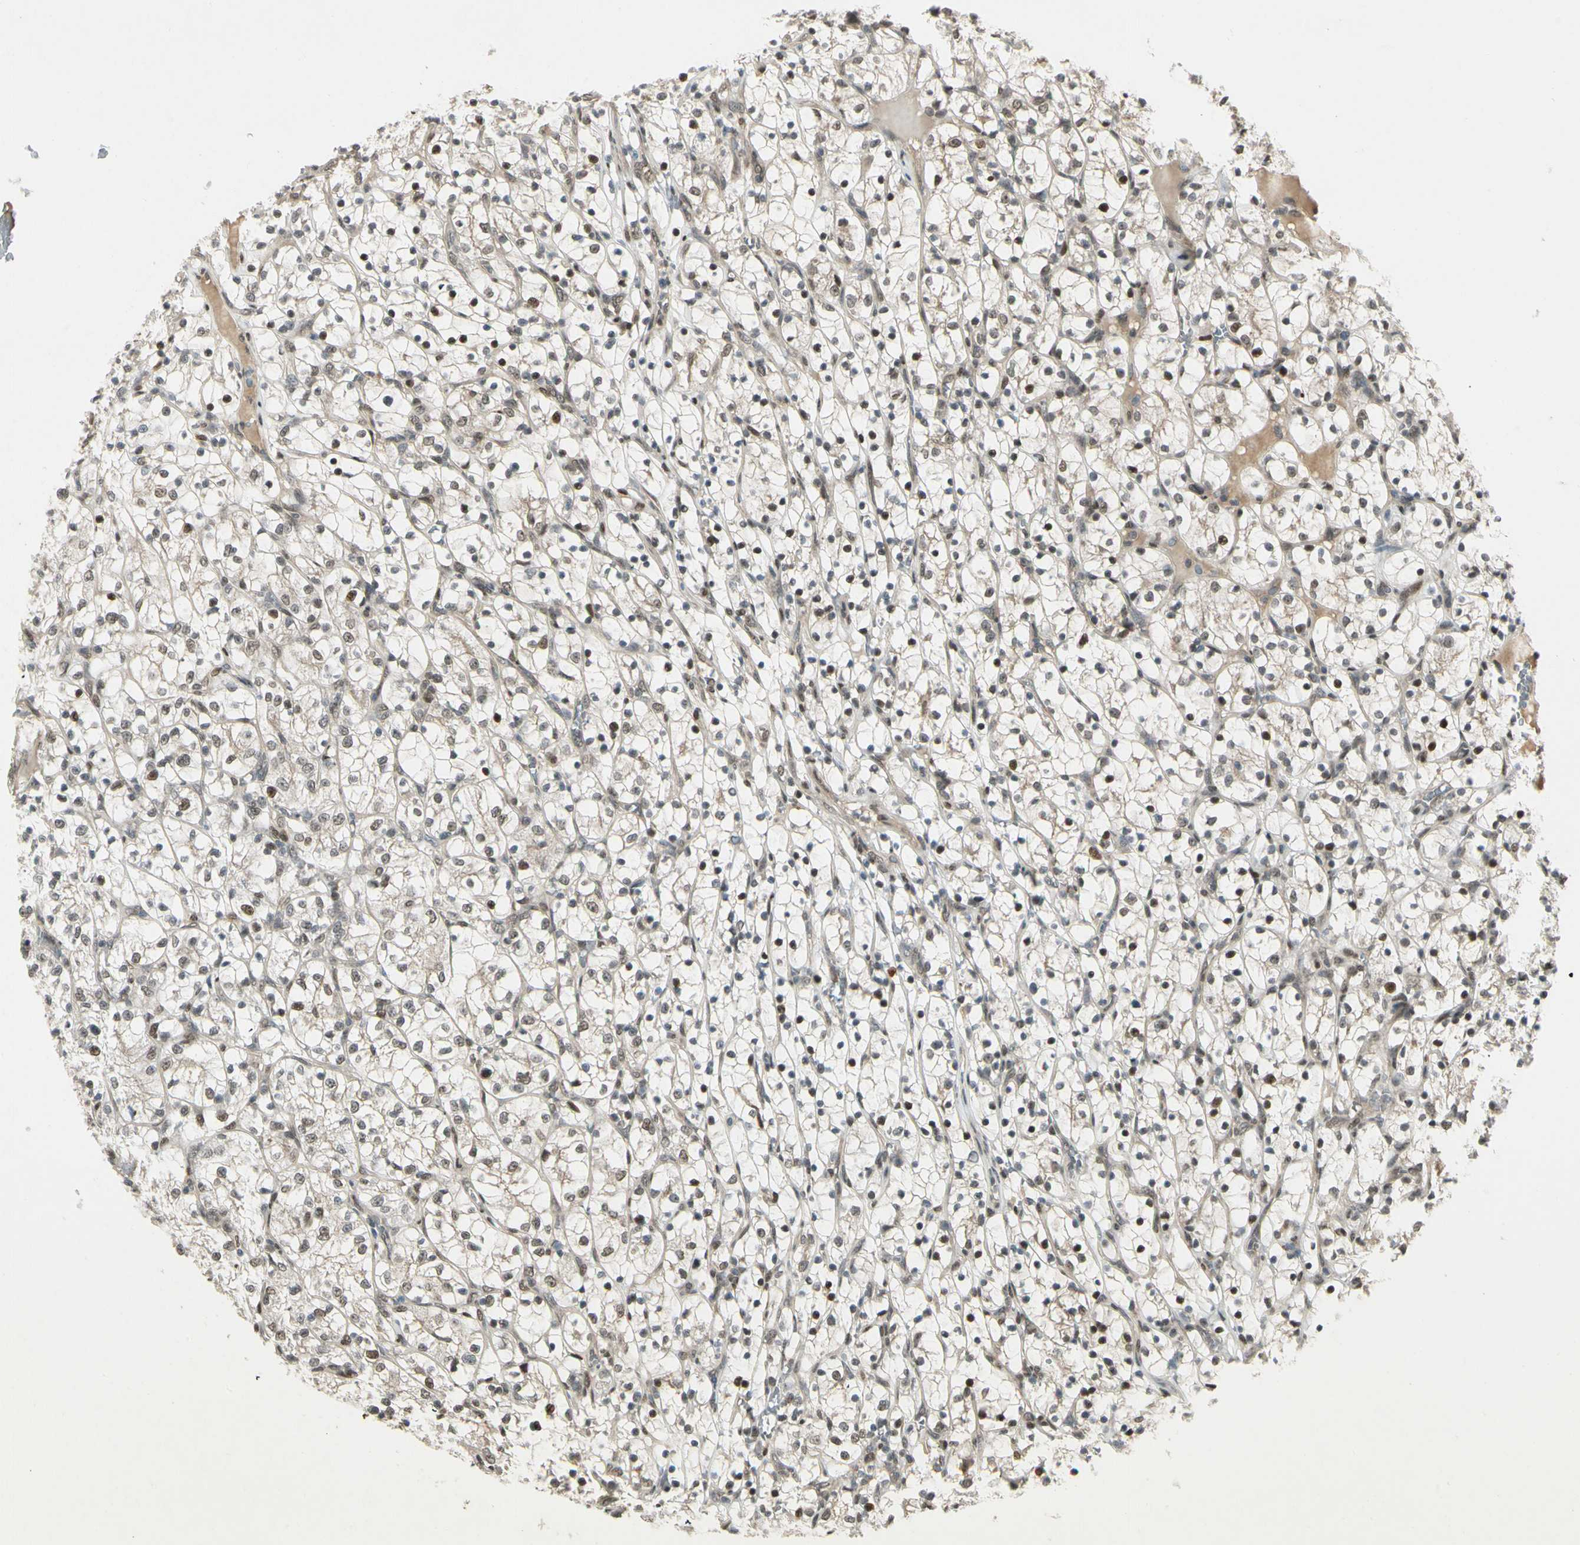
{"staining": {"intensity": "moderate", "quantity": "<25%", "location": "nuclear"}, "tissue": "renal cancer", "cell_type": "Tumor cells", "image_type": "cancer", "snomed": [{"axis": "morphology", "description": "Adenocarcinoma, NOS"}, {"axis": "topography", "description": "Kidney"}], "caption": "Immunohistochemical staining of renal cancer (adenocarcinoma) reveals low levels of moderate nuclear staining in approximately <25% of tumor cells. (Brightfield microscopy of DAB IHC at high magnification).", "gene": "GTF3A", "patient": {"sex": "female", "age": 69}}